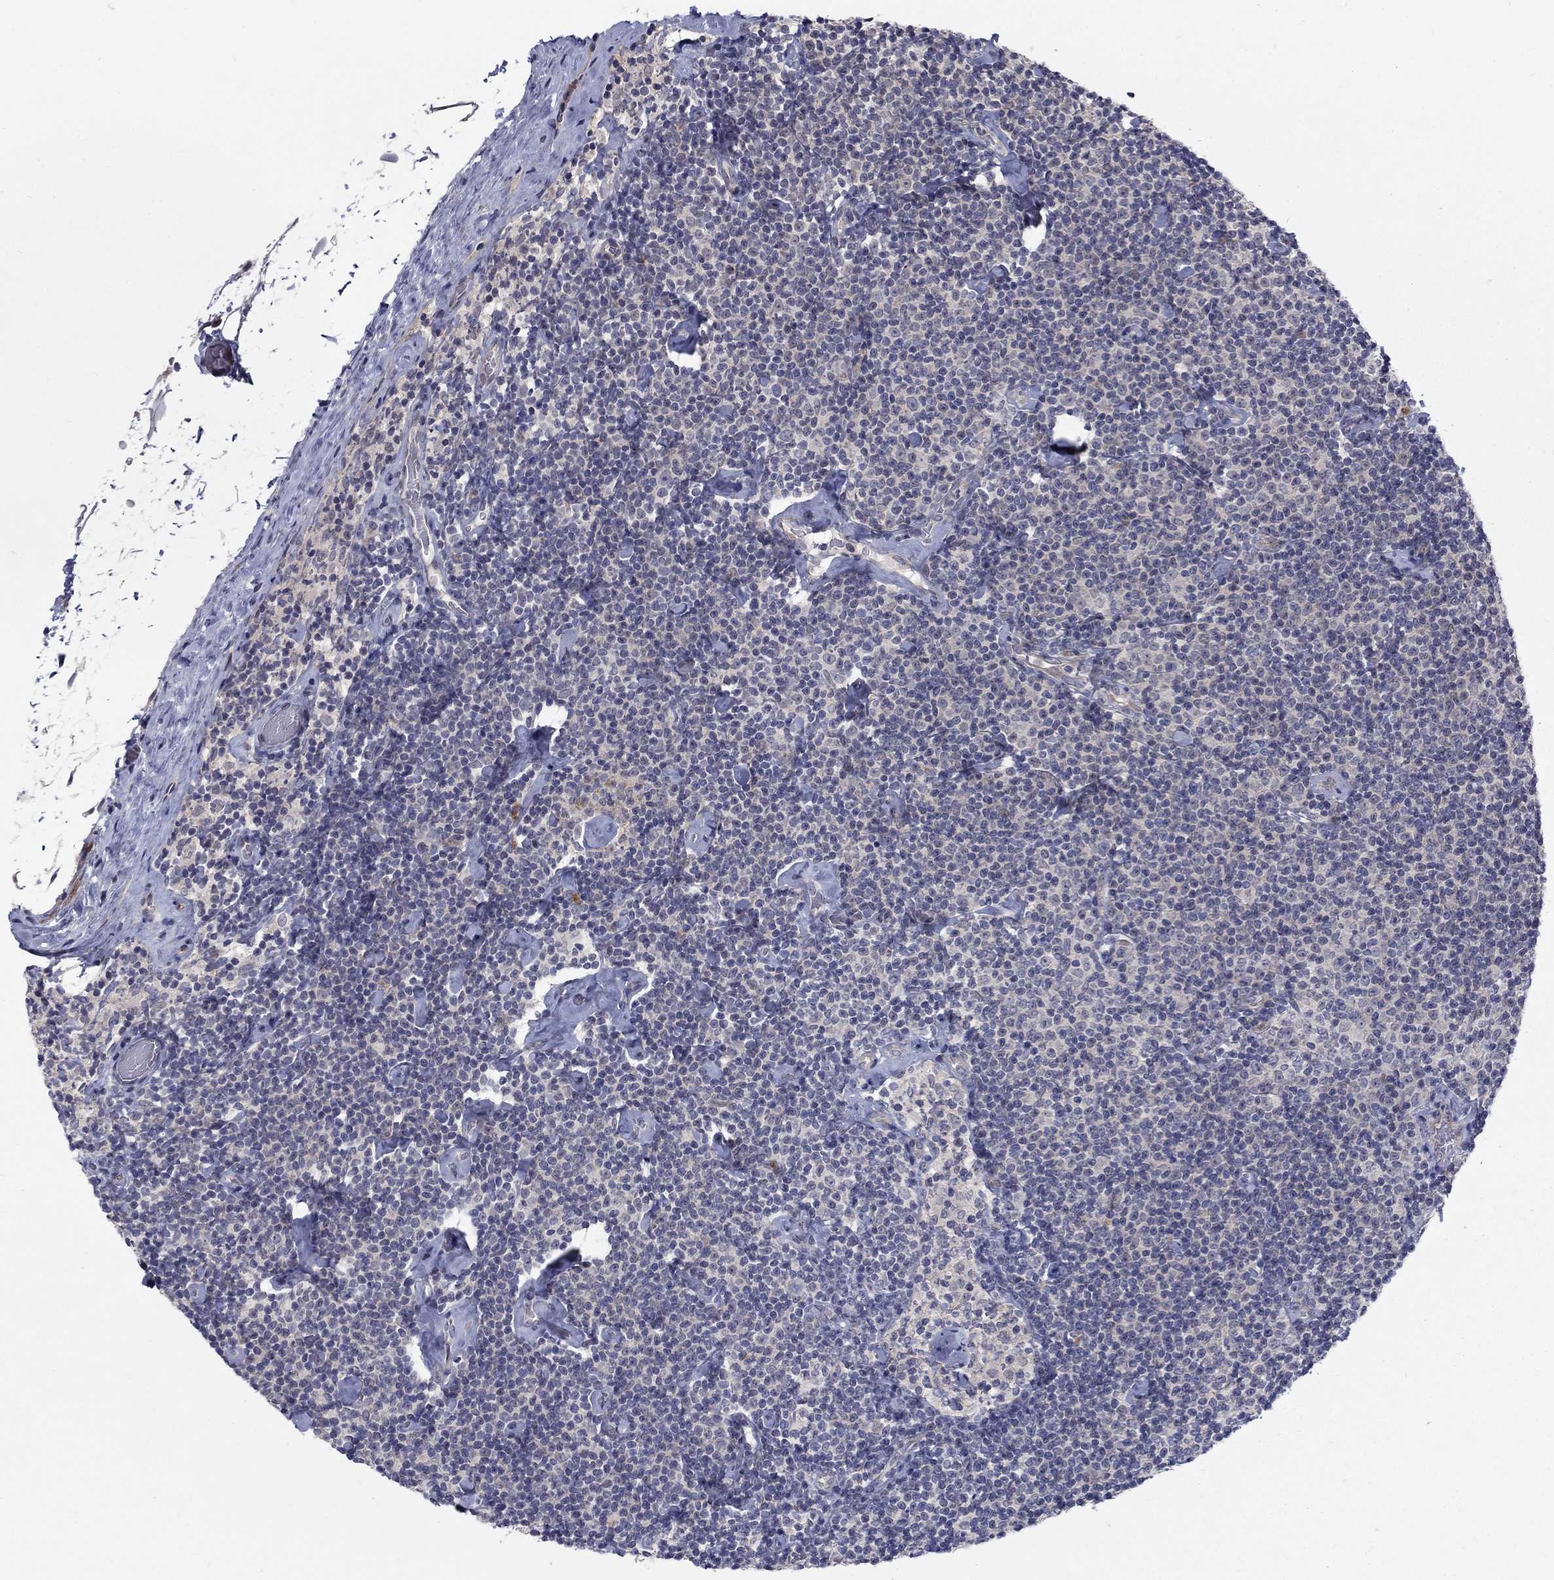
{"staining": {"intensity": "negative", "quantity": "none", "location": "none"}, "tissue": "lymphoma", "cell_type": "Tumor cells", "image_type": "cancer", "snomed": [{"axis": "morphology", "description": "Malignant lymphoma, non-Hodgkin's type, Low grade"}, {"axis": "topography", "description": "Lymph node"}], "caption": "Immunohistochemistry (IHC) of lymphoma reveals no positivity in tumor cells.", "gene": "FAM3B", "patient": {"sex": "male", "age": 81}}